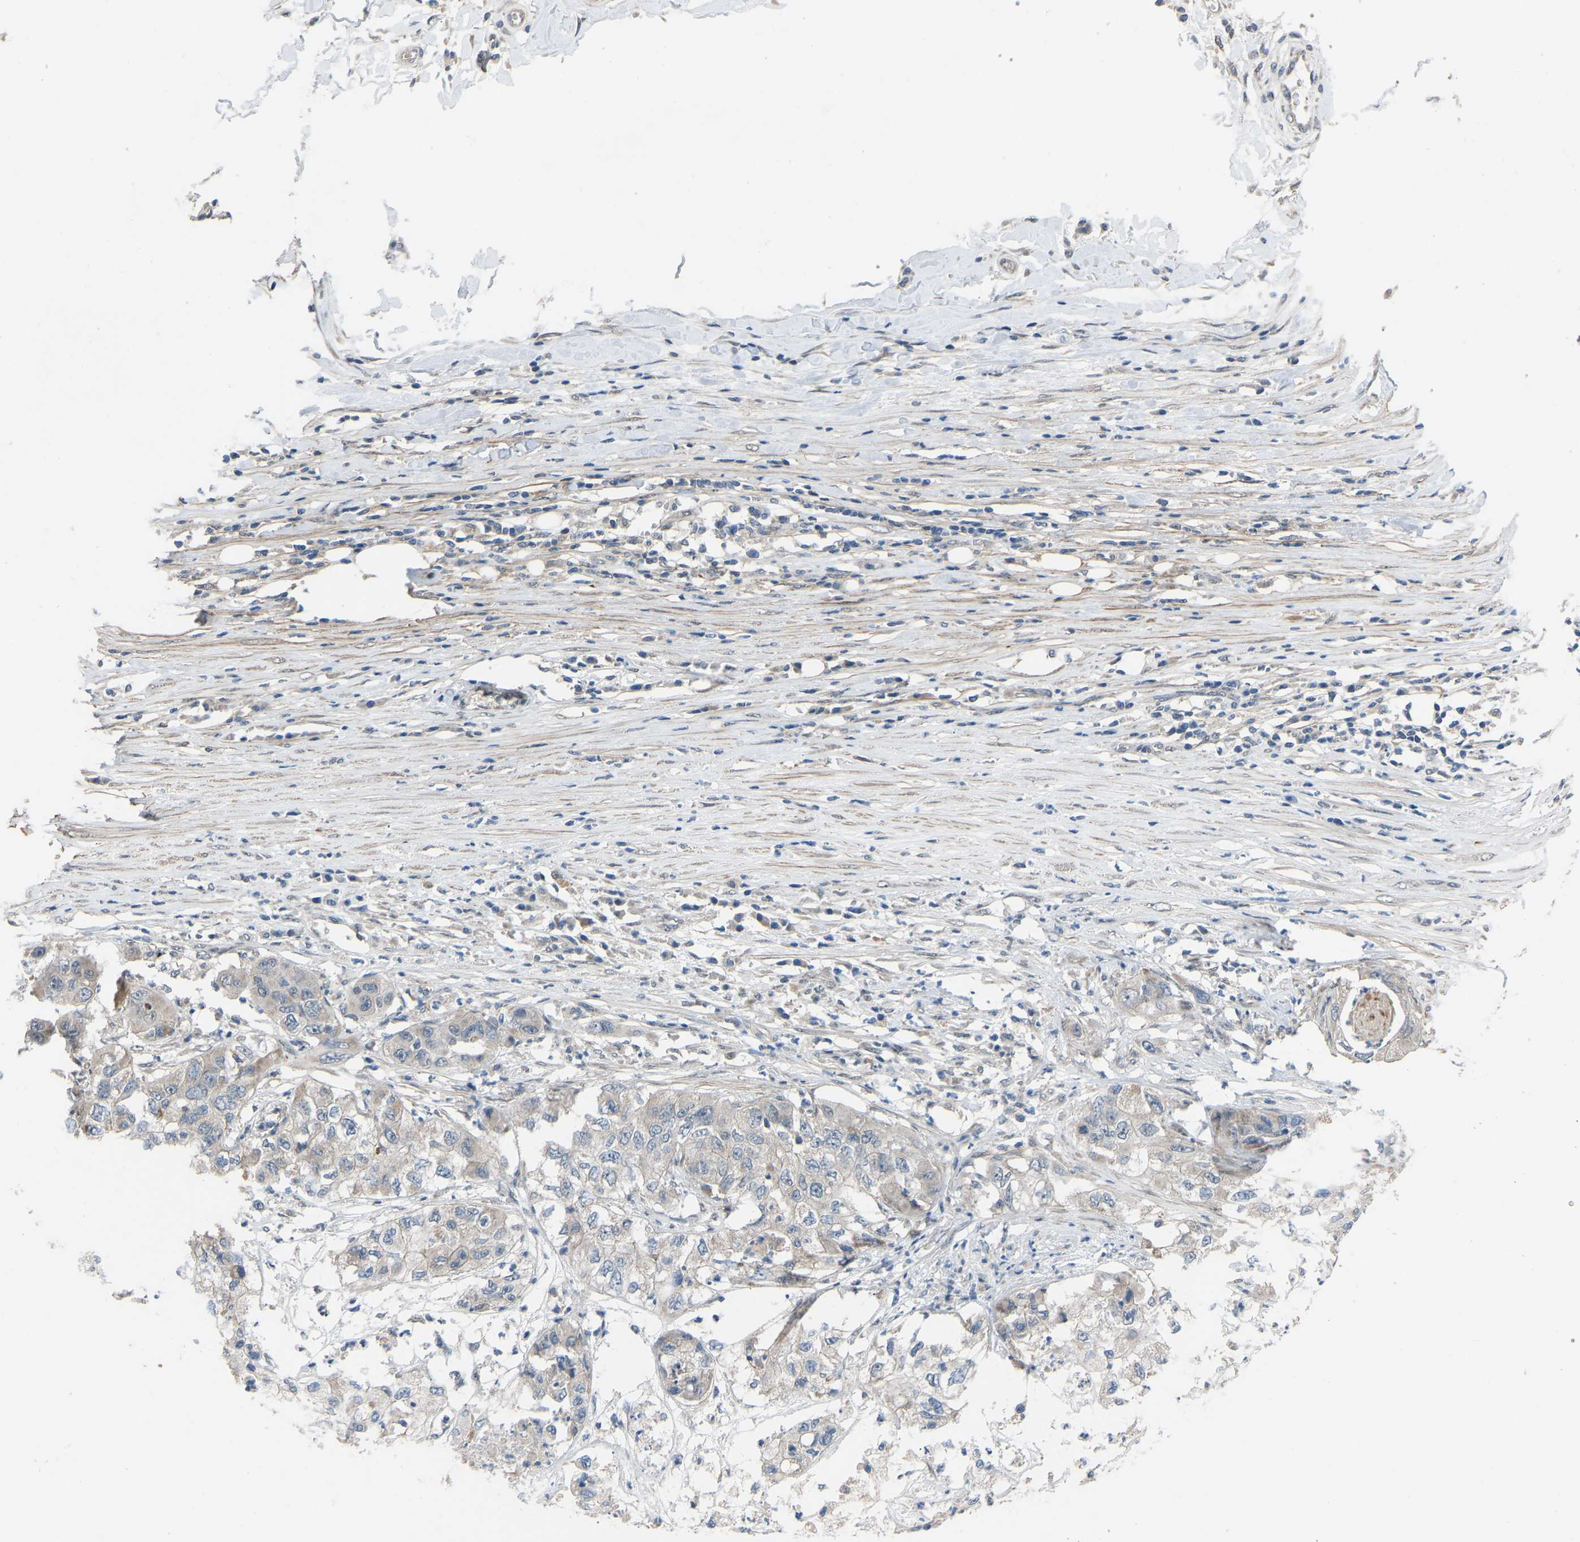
{"staining": {"intensity": "weak", "quantity": "<25%", "location": "cytoplasmic/membranous"}, "tissue": "pancreatic cancer", "cell_type": "Tumor cells", "image_type": "cancer", "snomed": [{"axis": "morphology", "description": "Adenocarcinoma, NOS"}, {"axis": "topography", "description": "Pancreas"}], "caption": "An immunohistochemistry micrograph of pancreatic cancer is shown. There is no staining in tumor cells of pancreatic cancer.", "gene": "CDK2AP1", "patient": {"sex": "female", "age": 78}}